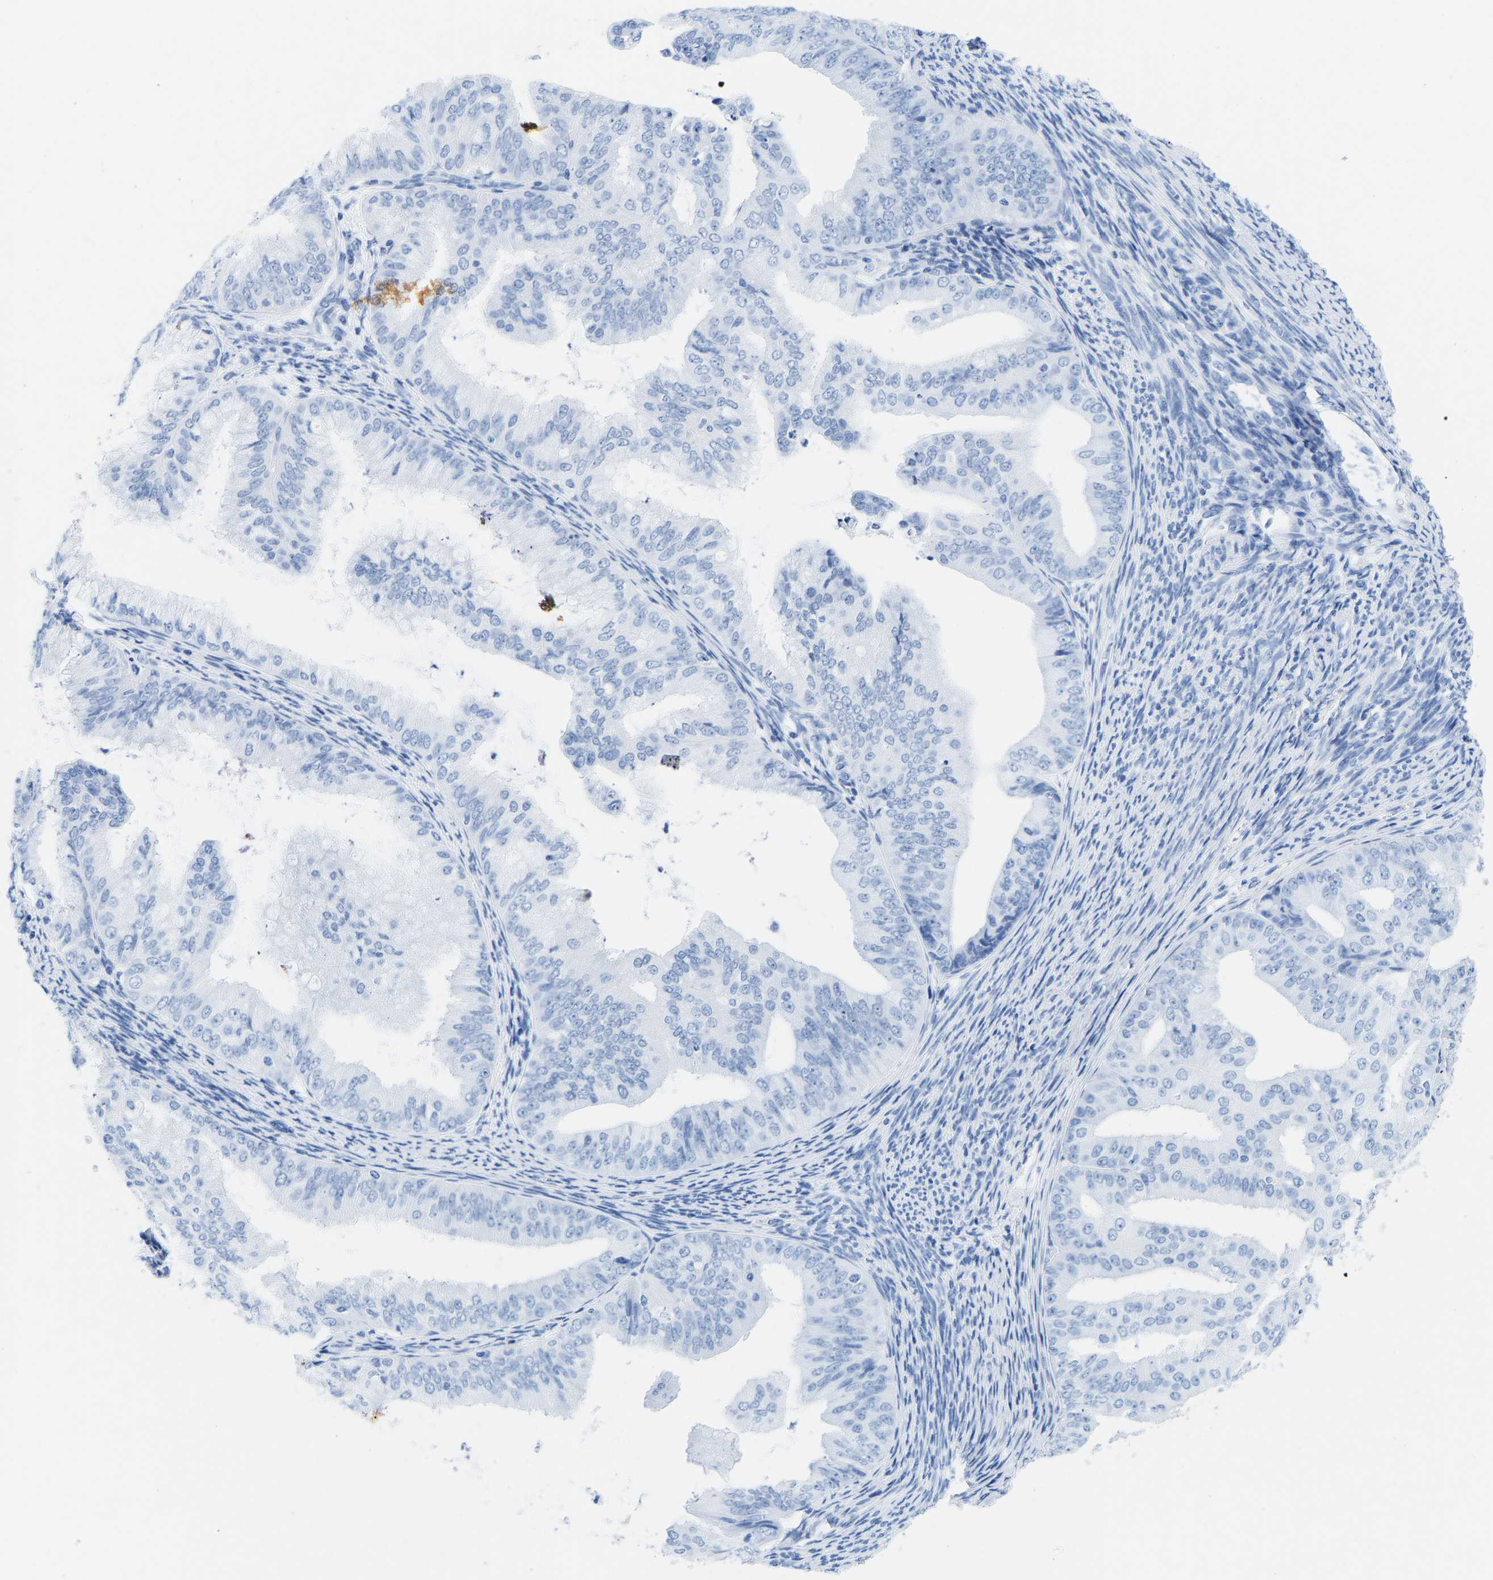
{"staining": {"intensity": "negative", "quantity": "none", "location": "none"}, "tissue": "endometrial cancer", "cell_type": "Tumor cells", "image_type": "cancer", "snomed": [{"axis": "morphology", "description": "Adenocarcinoma, NOS"}, {"axis": "topography", "description": "Endometrium"}], "caption": "Immunohistochemistry photomicrograph of neoplastic tissue: human endometrial cancer (adenocarcinoma) stained with DAB (3,3'-diaminobenzidine) exhibits no significant protein expression in tumor cells.", "gene": "ELMO2", "patient": {"sex": "female", "age": 63}}